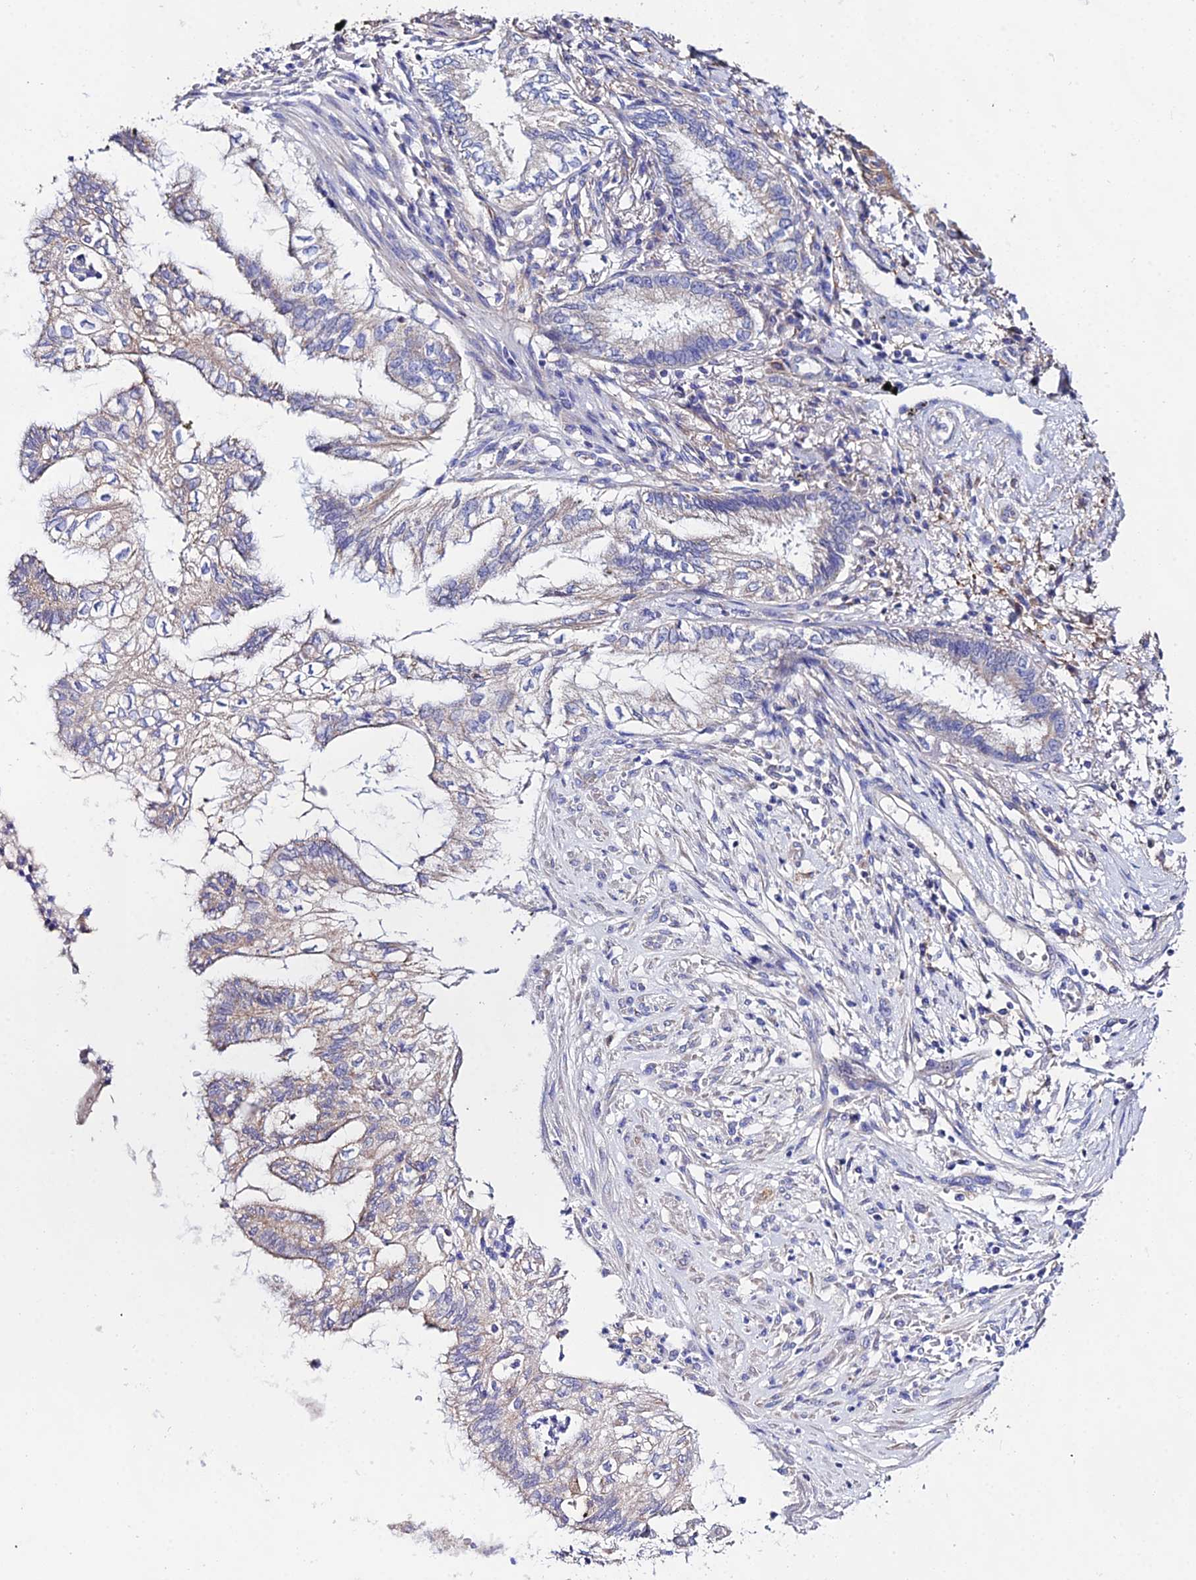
{"staining": {"intensity": "negative", "quantity": "none", "location": "none"}, "tissue": "lung cancer", "cell_type": "Tumor cells", "image_type": "cancer", "snomed": [{"axis": "morphology", "description": "Adenocarcinoma, NOS"}, {"axis": "topography", "description": "Lung"}], "caption": "DAB (3,3'-diaminobenzidine) immunohistochemical staining of human lung cancer demonstrates no significant staining in tumor cells.", "gene": "PPP2R2C", "patient": {"sex": "female", "age": 70}}